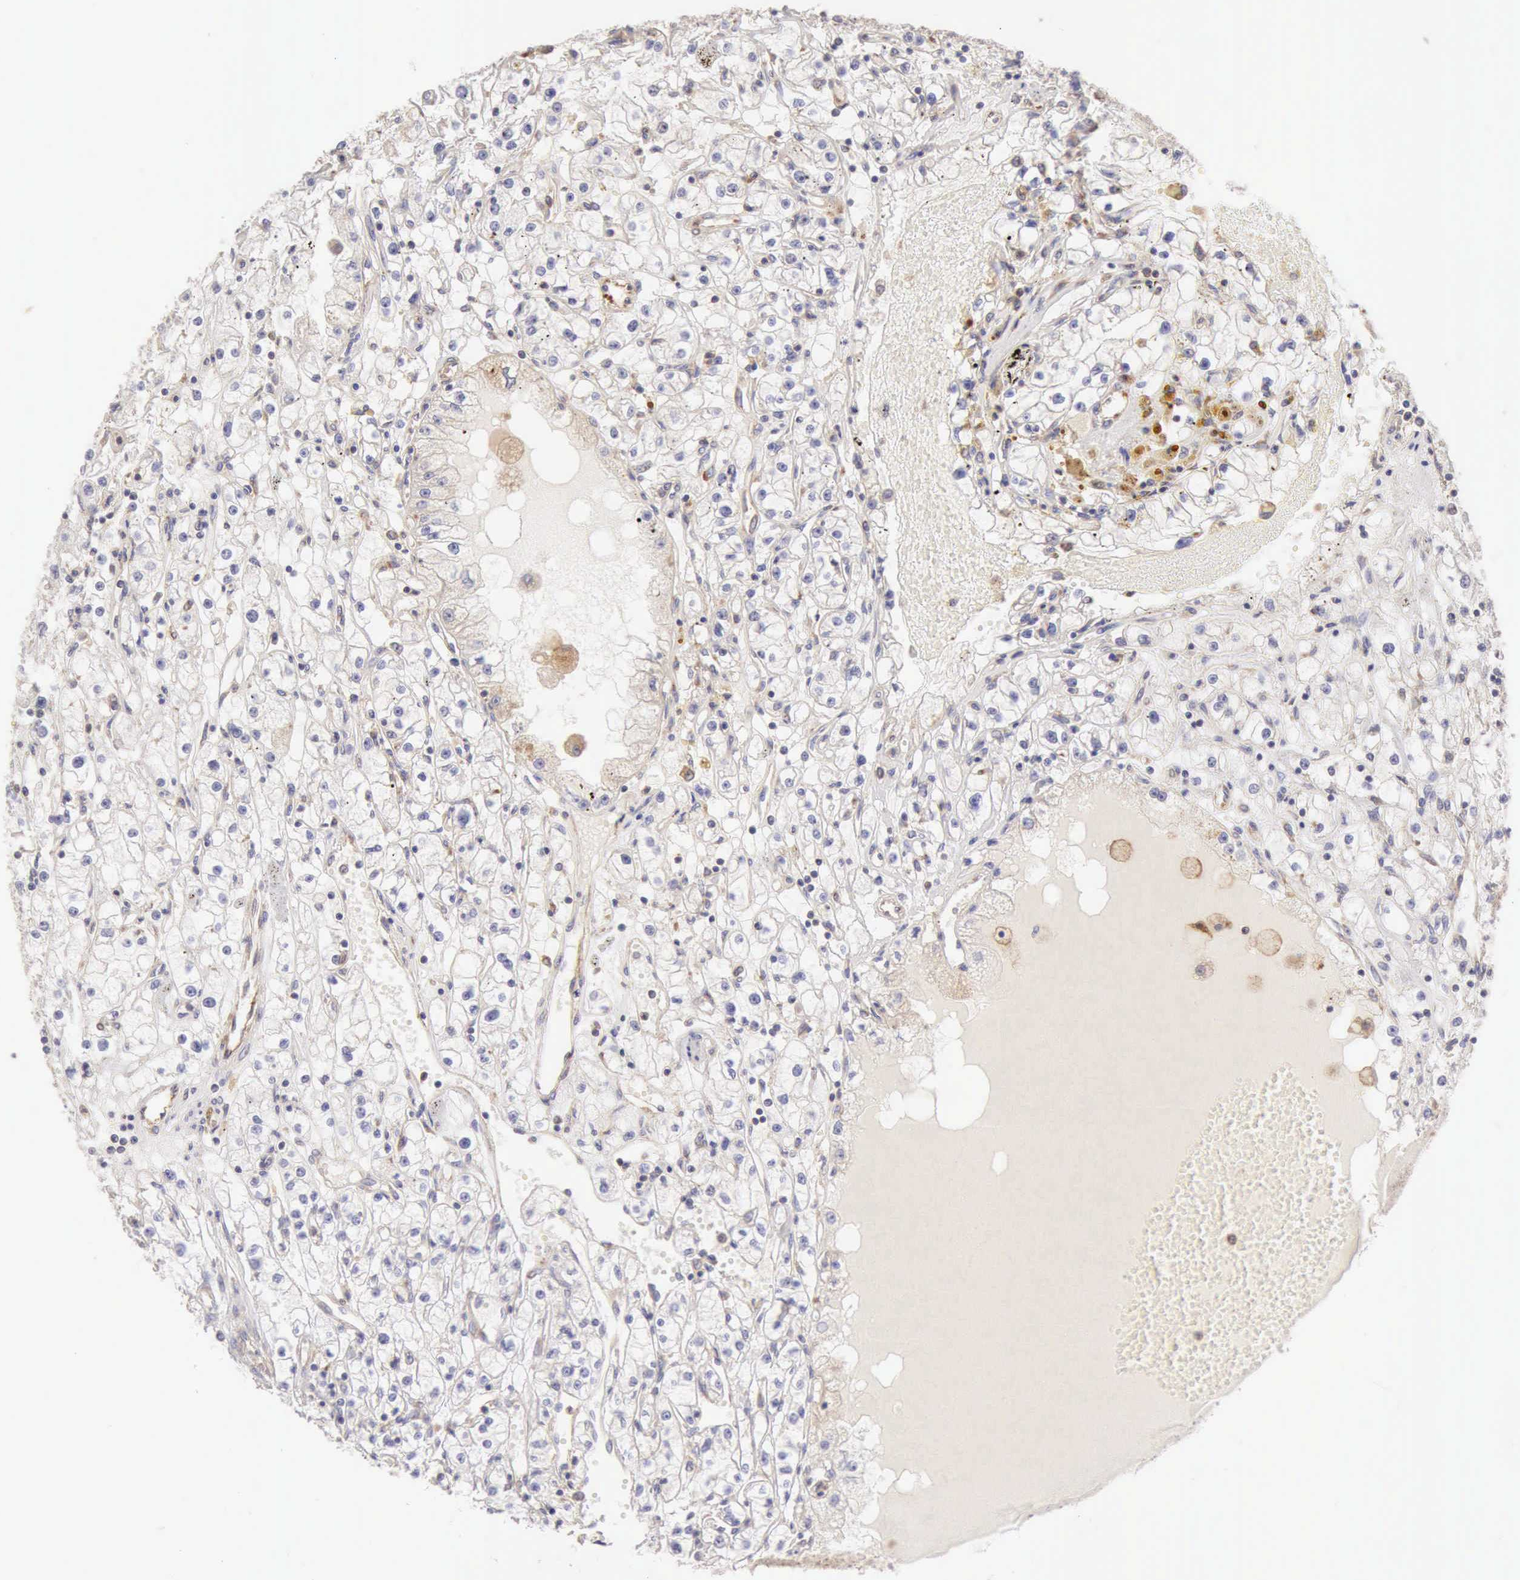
{"staining": {"intensity": "negative", "quantity": "none", "location": "none"}, "tissue": "renal cancer", "cell_type": "Tumor cells", "image_type": "cancer", "snomed": [{"axis": "morphology", "description": "Adenocarcinoma, NOS"}, {"axis": "topography", "description": "Kidney"}], "caption": "Micrograph shows no protein staining in tumor cells of adenocarcinoma (renal) tissue.", "gene": "ARHGAP4", "patient": {"sex": "male", "age": 56}}